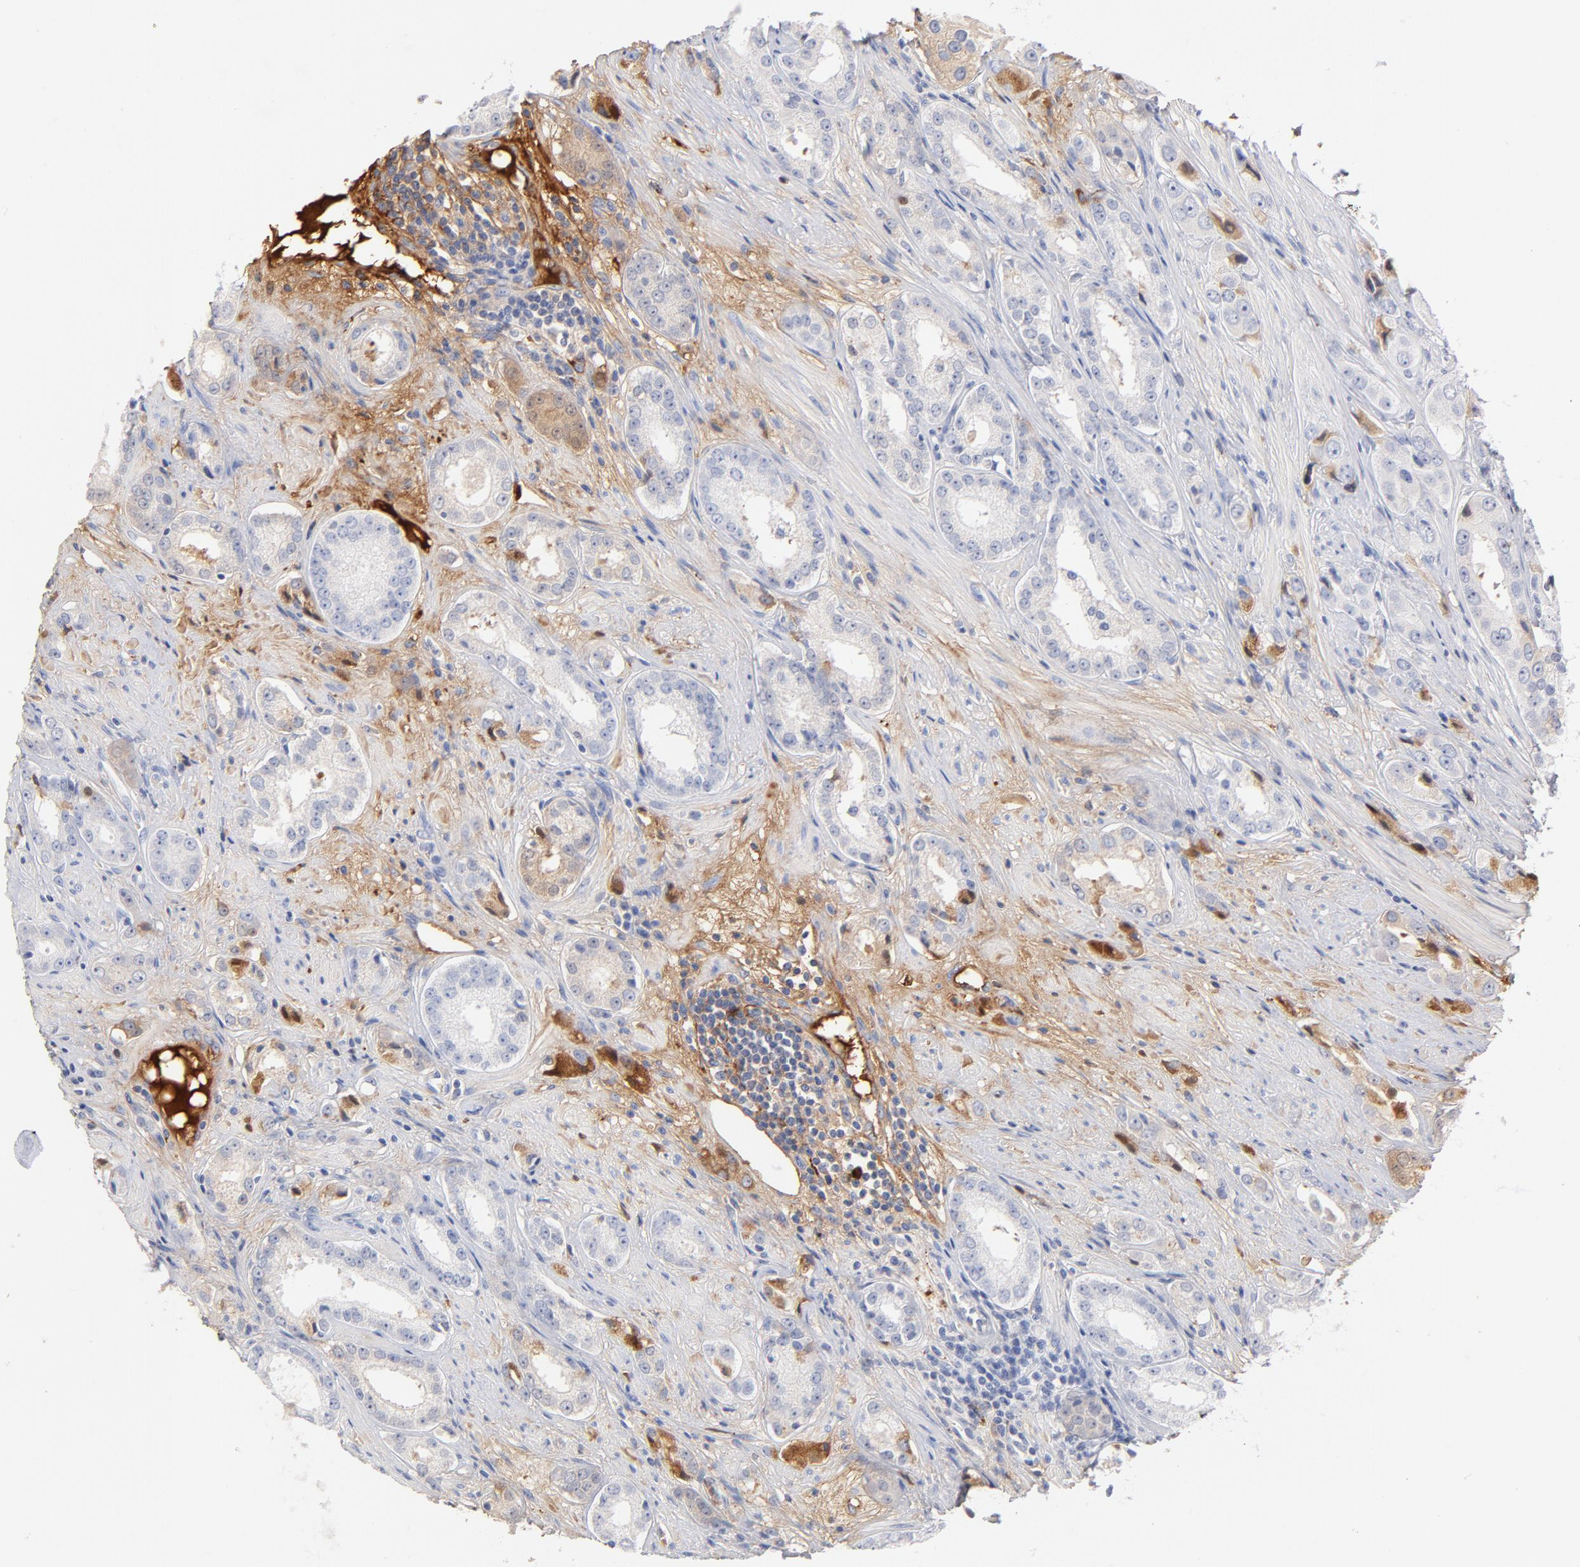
{"staining": {"intensity": "negative", "quantity": "none", "location": "none"}, "tissue": "prostate cancer", "cell_type": "Tumor cells", "image_type": "cancer", "snomed": [{"axis": "morphology", "description": "Adenocarcinoma, Medium grade"}, {"axis": "topography", "description": "Prostate"}], "caption": "Human prostate medium-grade adenocarcinoma stained for a protein using IHC demonstrates no expression in tumor cells.", "gene": "C3", "patient": {"sex": "male", "age": 53}}